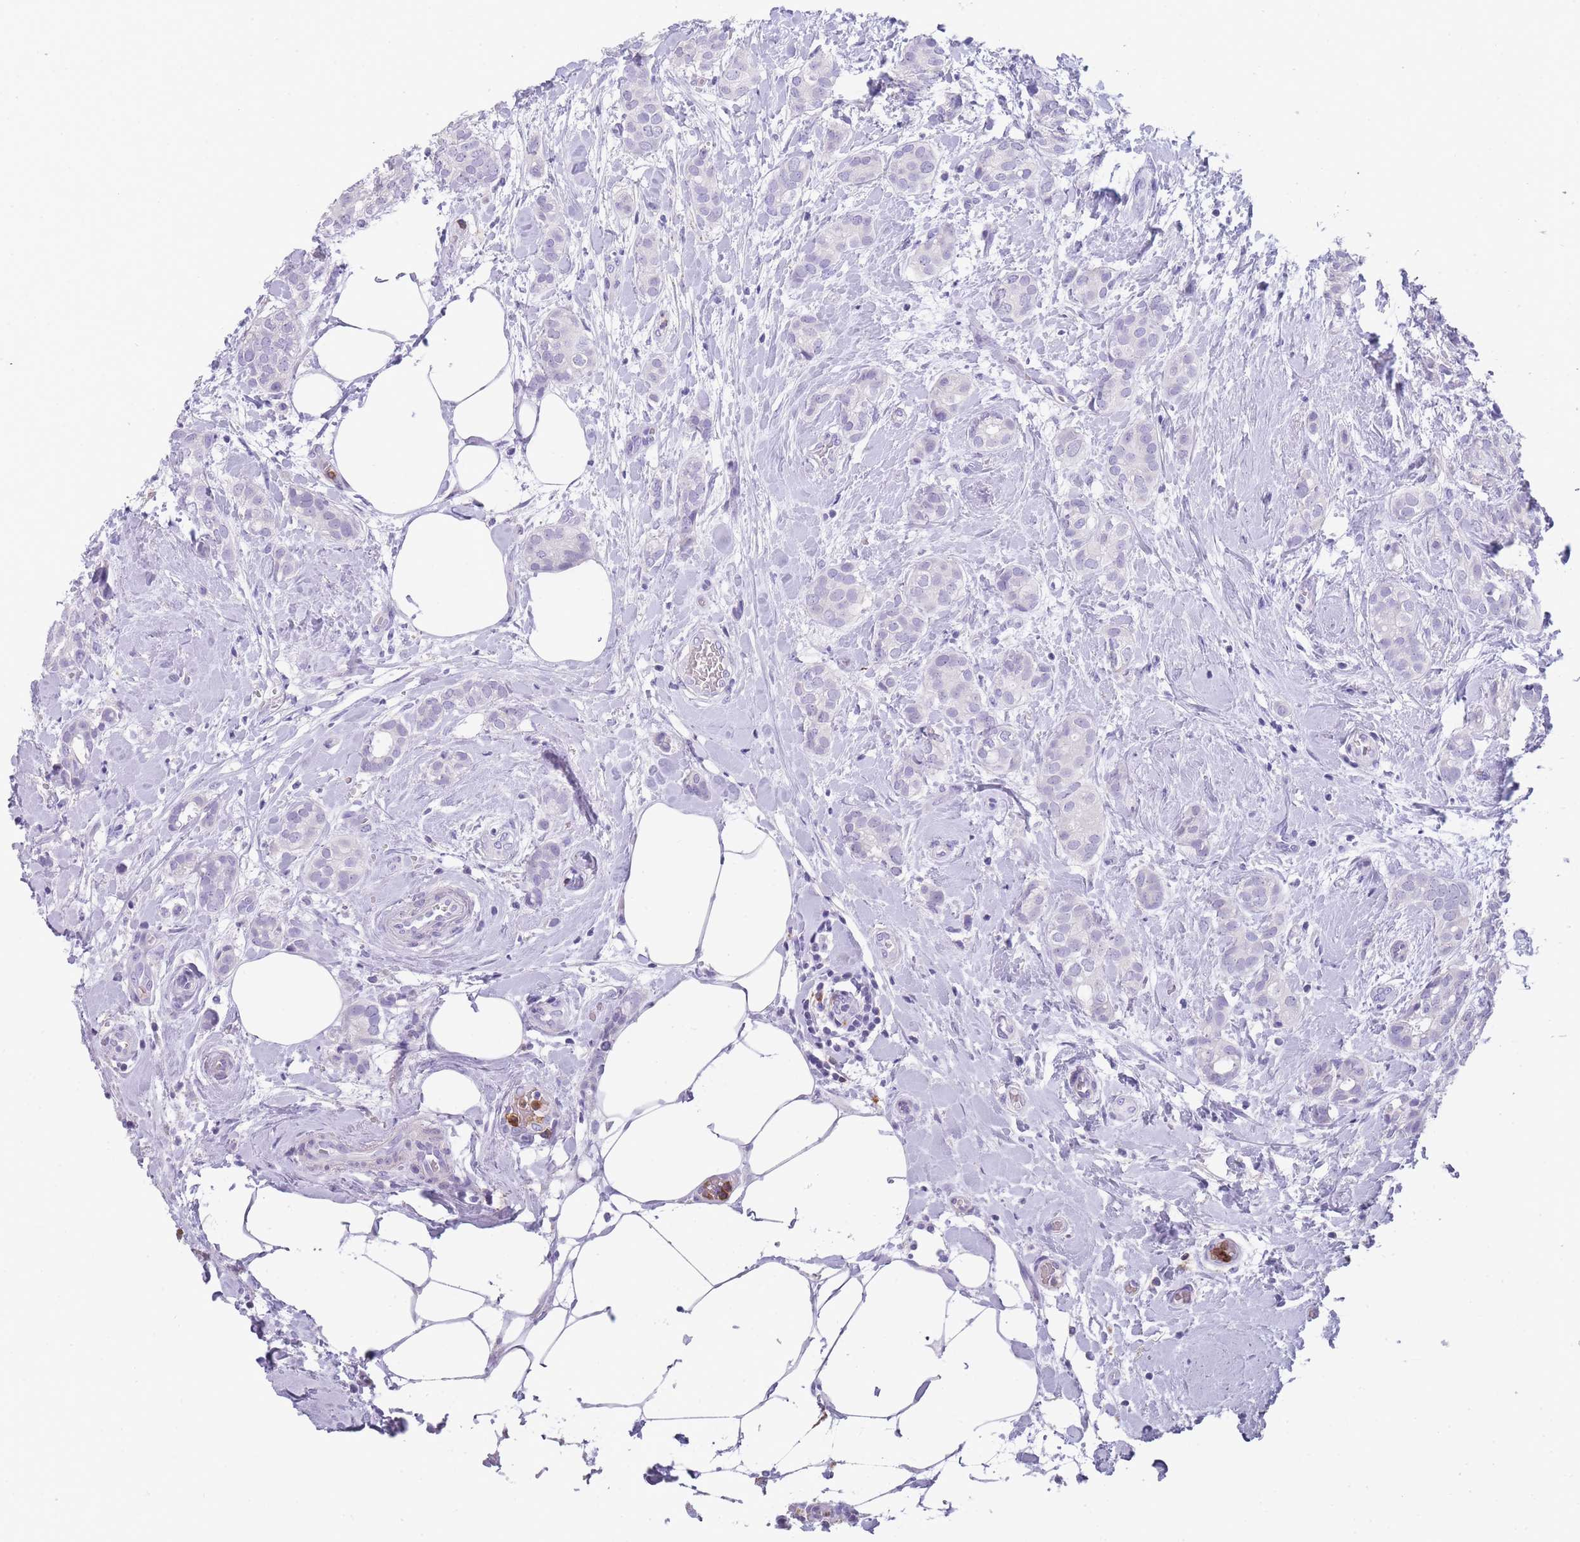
{"staining": {"intensity": "negative", "quantity": "none", "location": "none"}, "tissue": "breast cancer", "cell_type": "Tumor cells", "image_type": "cancer", "snomed": [{"axis": "morphology", "description": "Duct carcinoma"}, {"axis": "topography", "description": "Breast"}], "caption": "Protein analysis of breast invasive ductal carcinoma exhibits no significant expression in tumor cells.", "gene": "CR1L", "patient": {"sex": "female", "age": 73}}